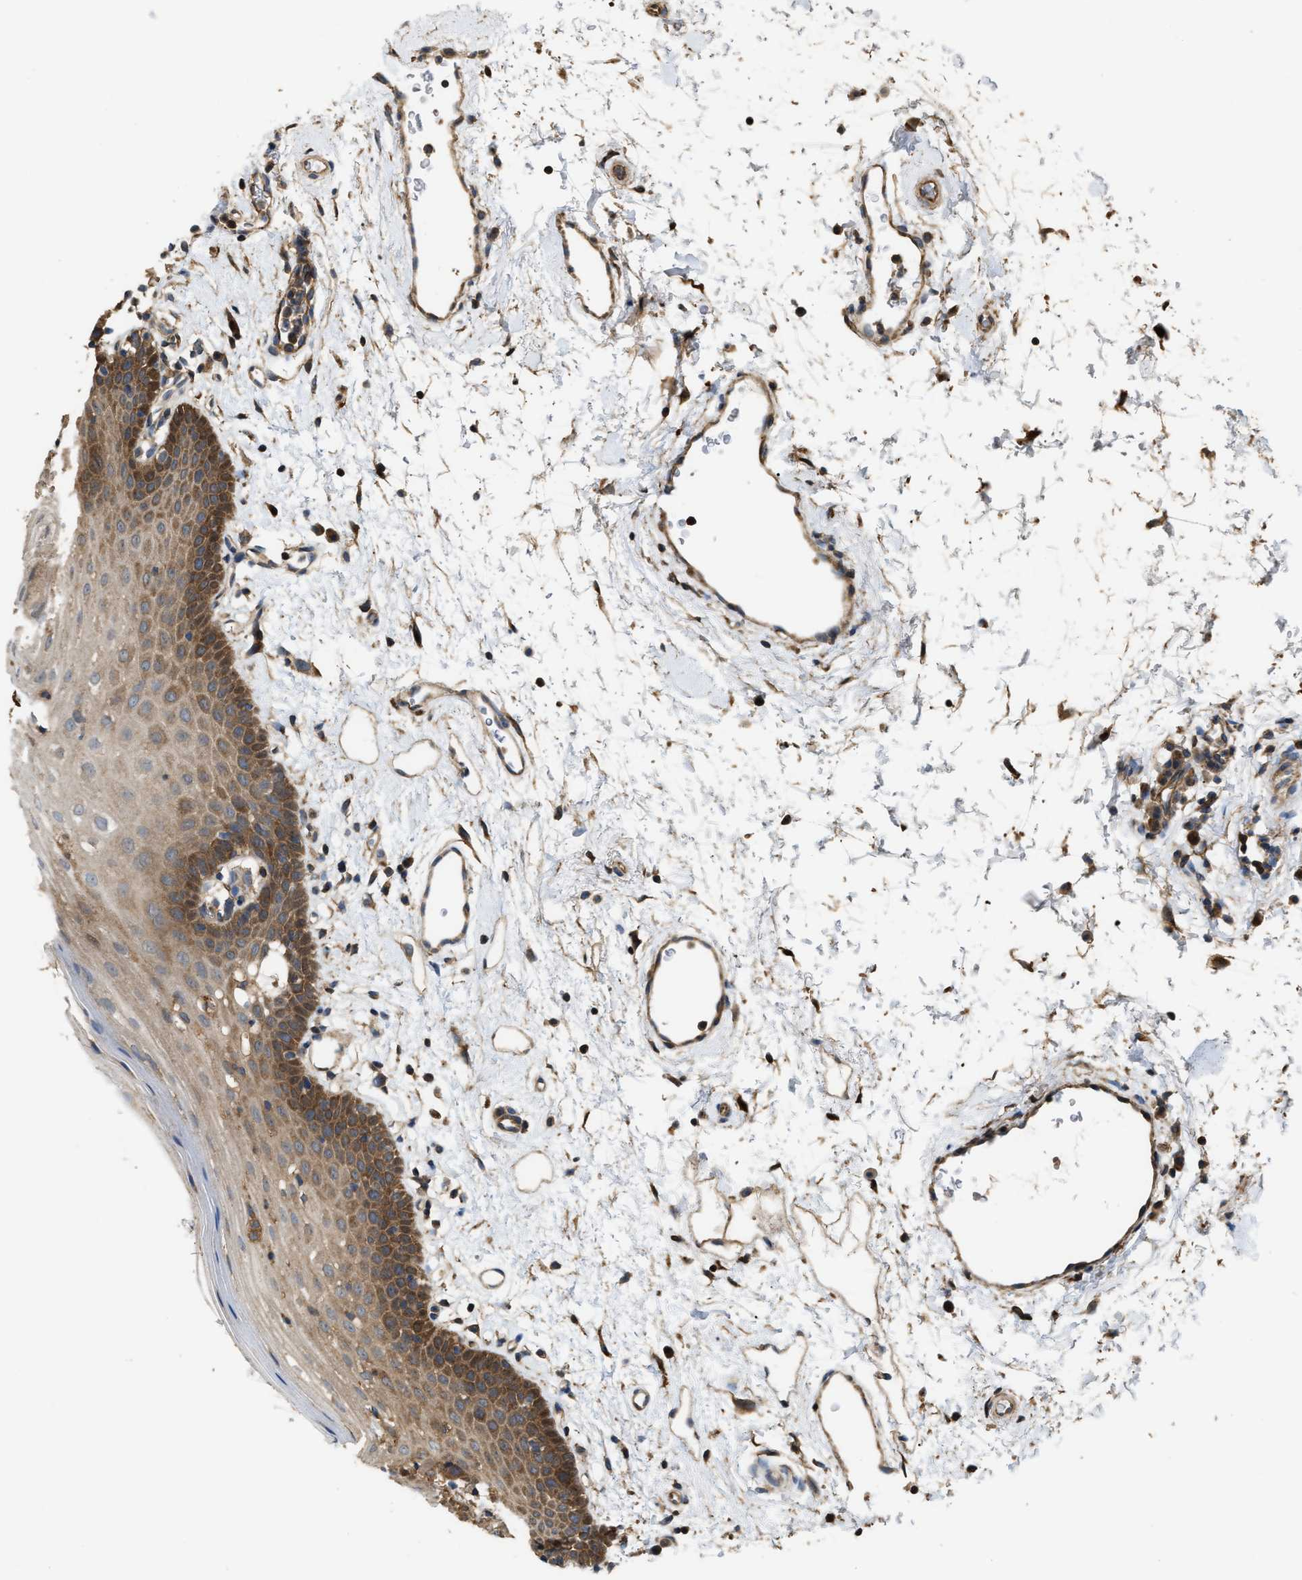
{"staining": {"intensity": "moderate", "quantity": "25%-75%", "location": "cytoplasmic/membranous"}, "tissue": "oral mucosa", "cell_type": "Squamous epithelial cells", "image_type": "normal", "snomed": [{"axis": "morphology", "description": "Normal tissue, NOS"}, {"axis": "topography", "description": "Oral tissue"}], "caption": "Oral mucosa stained with DAB IHC exhibits medium levels of moderate cytoplasmic/membranous positivity in approximately 25%-75% of squamous epithelial cells.", "gene": "ATIC", "patient": {"sex": "male", "age": 66}}